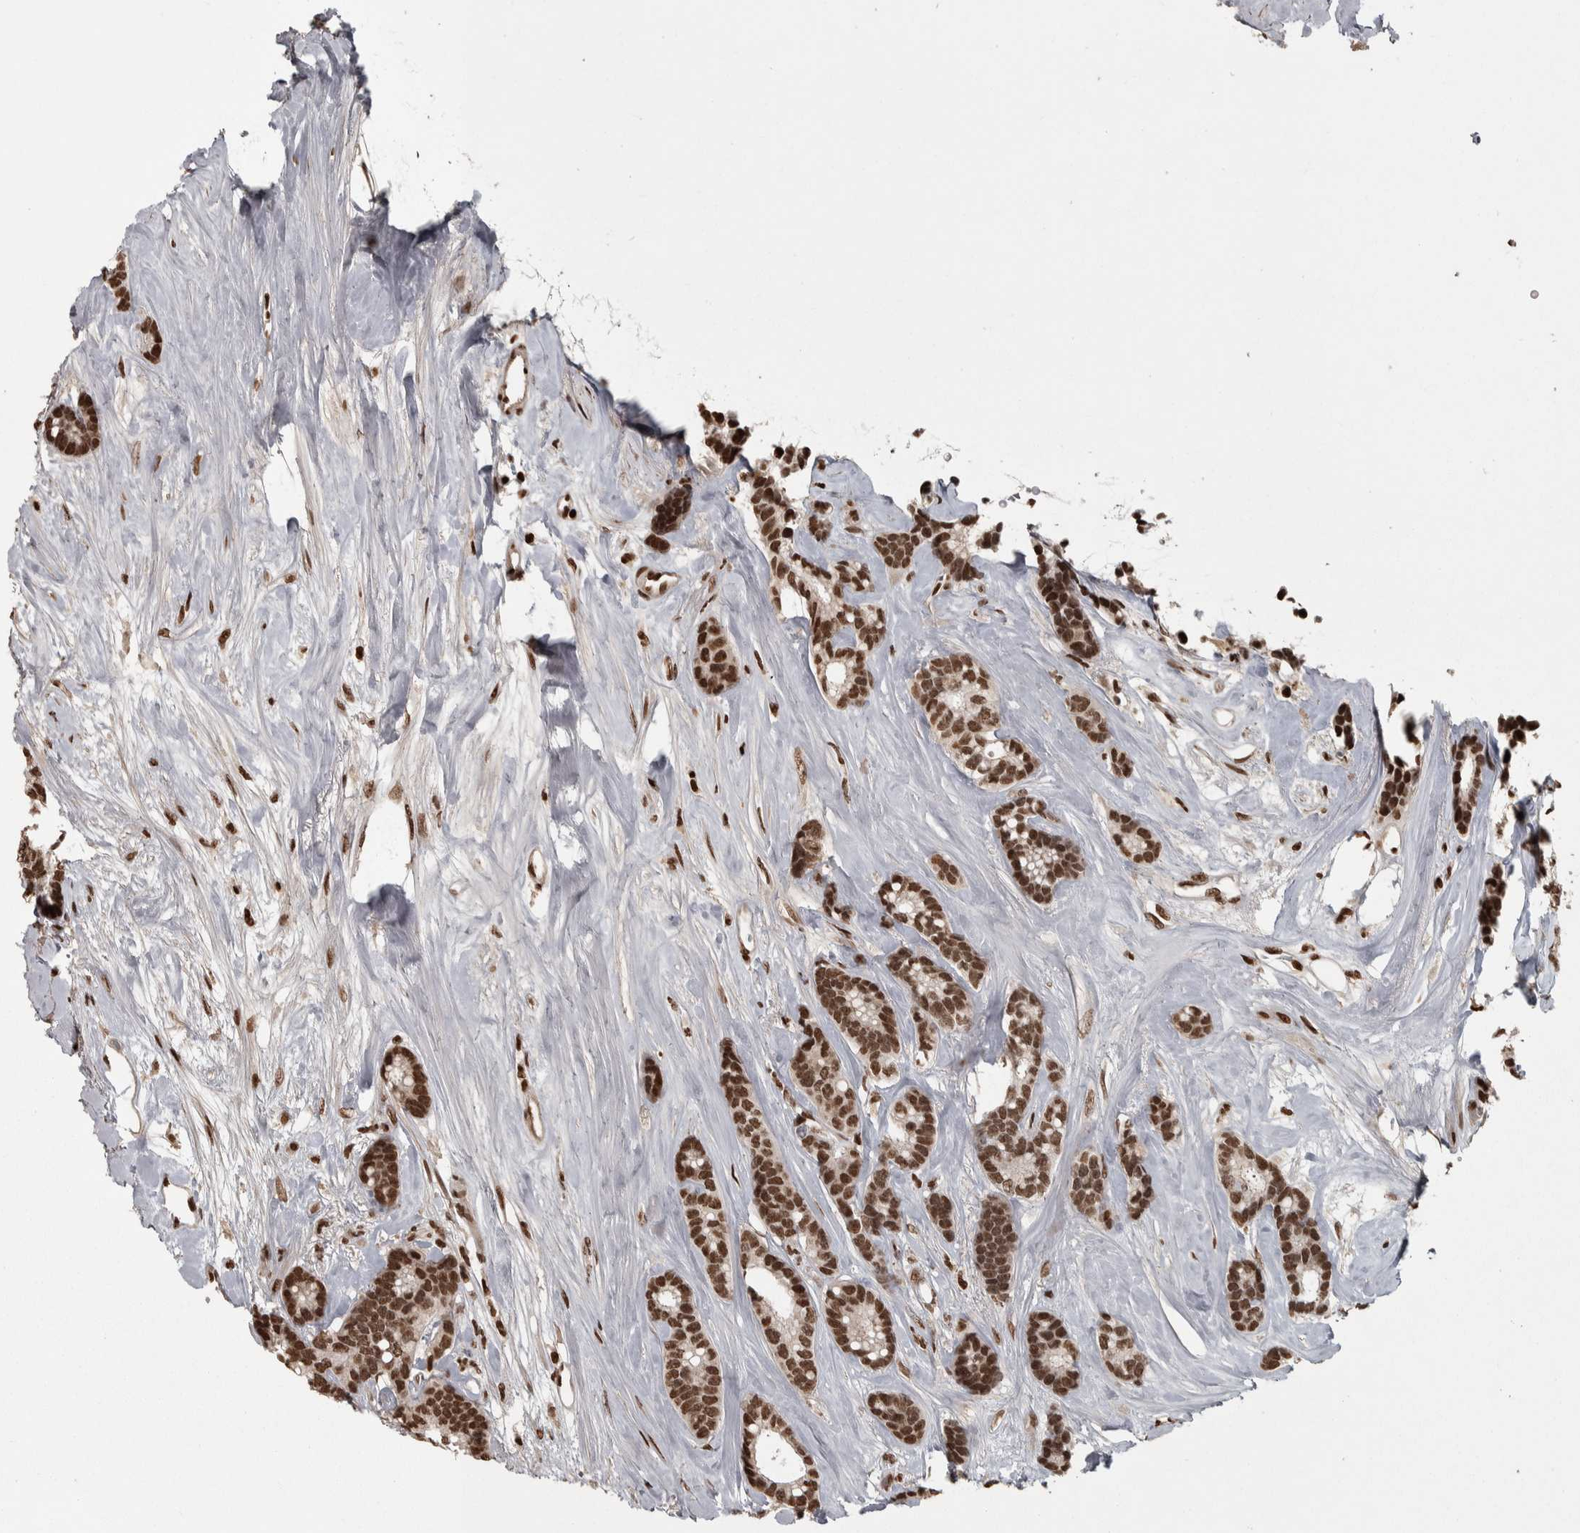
{"staining": {"intensity": "strong", "quantity": ">75%", "location": "nuclear"}, "tissue": "breast cancer", "cell_type": "Tumor cells", "image_type": "cancer", "snomed": [{"axis": "morphology", "description": "Duct carcinoma"}, {"axis": "topography", "description": "Breast"}], "caption": "Protein expression analysis of breast invasive ductal carcinoma displays strong nuclear positivity in approximately >75% of tumor cells.", "gene": "ZFHX4", "patient": {"sex": "female", "age": 87}}